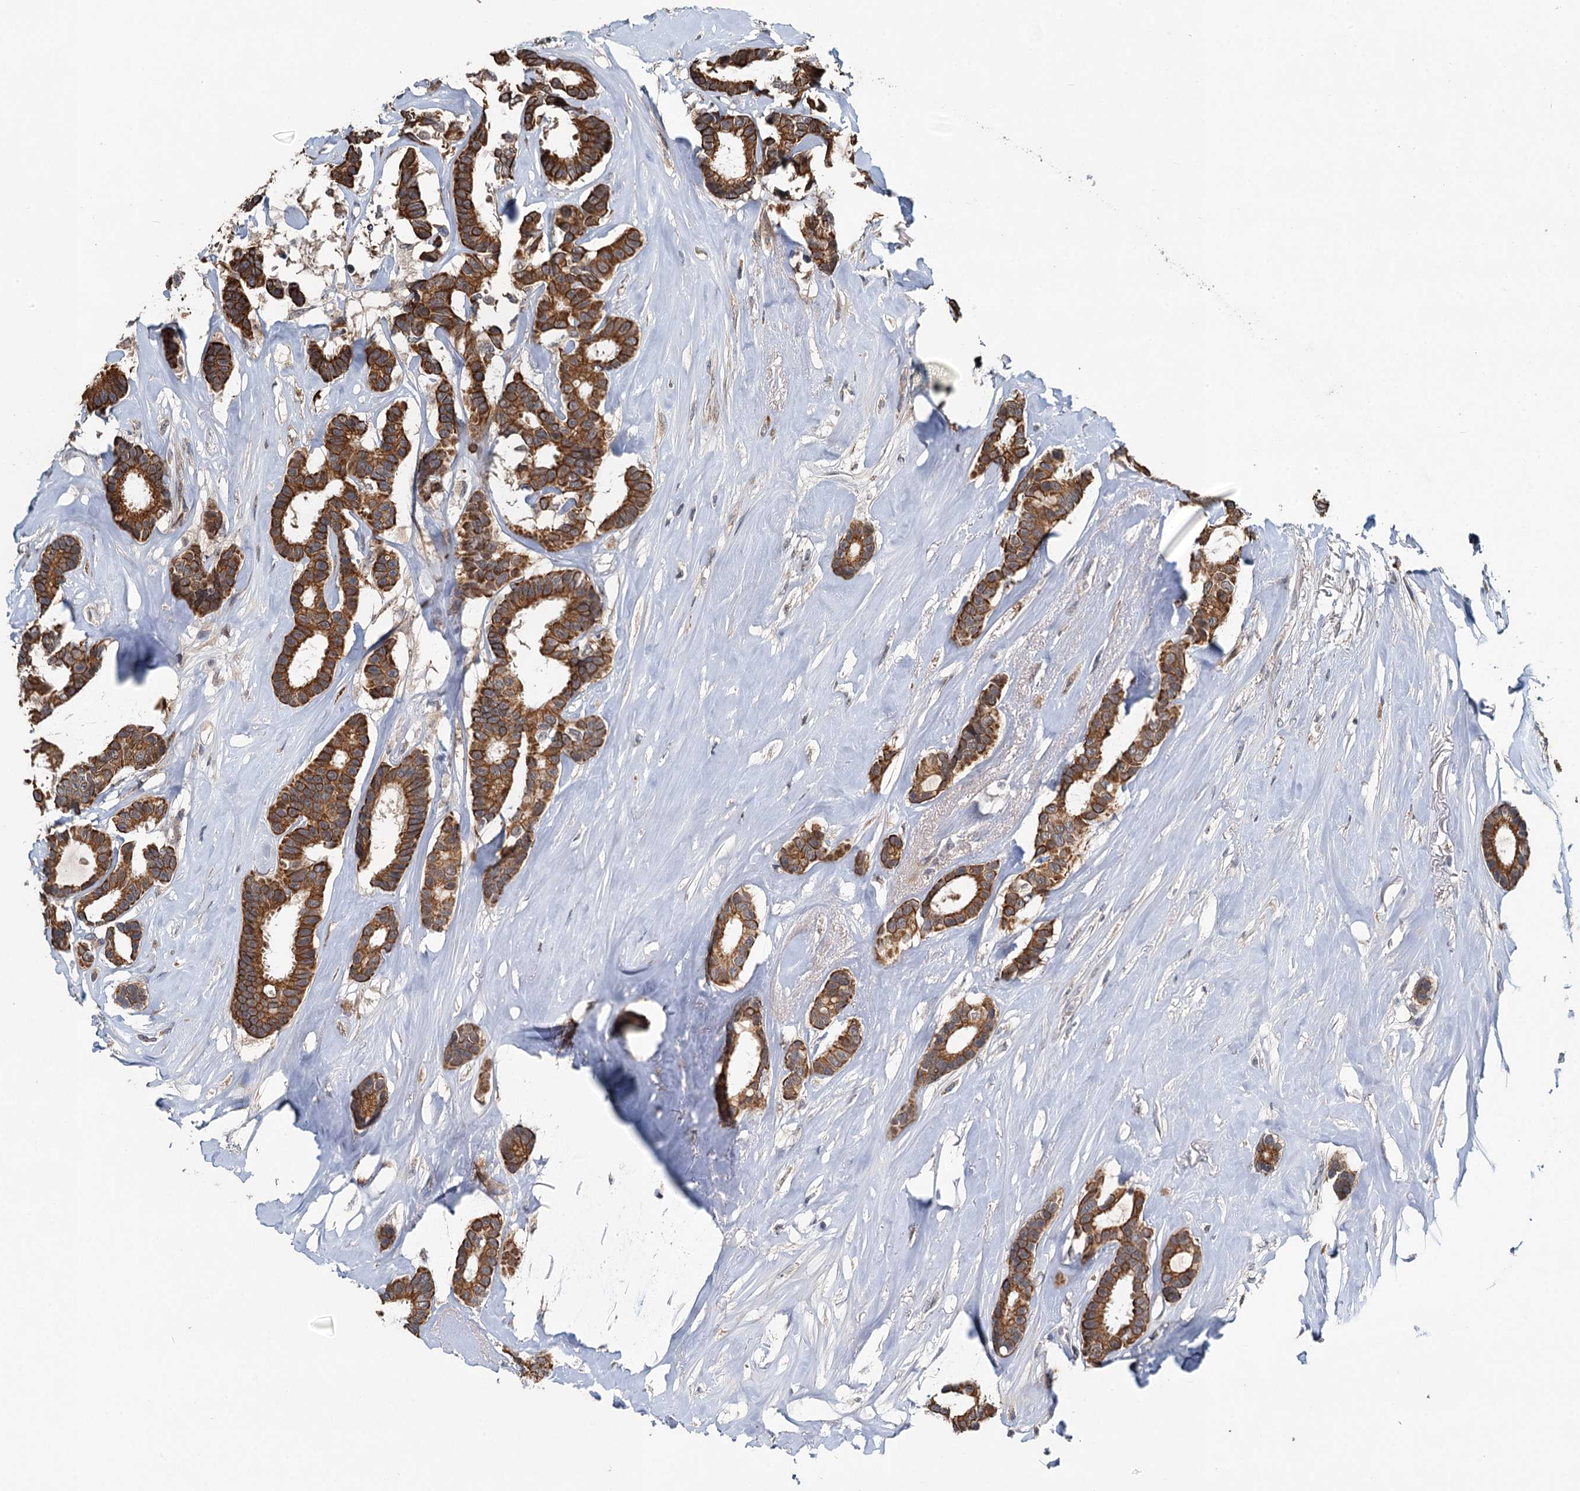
{"staining": {"intensity": "strong", "quantity": ">75%", "location": "cytoplasmic/membranous"}, "tissue": "breast cancer", "cell_type": "Tumor cells", "image_type": "cancer", "snomed": [{"axis": "morphology", "description": "Duct carcinoma"}, {"axis": "topography", "description": "Breast"}], "caption": "This is an image of immunohistochemistry staining of breast cancer, which shows strong expression in the cytoplasmic/membranous of tumor cells.", "gene": "RITA1", "patient": {"sex": "female", "age": 87}}